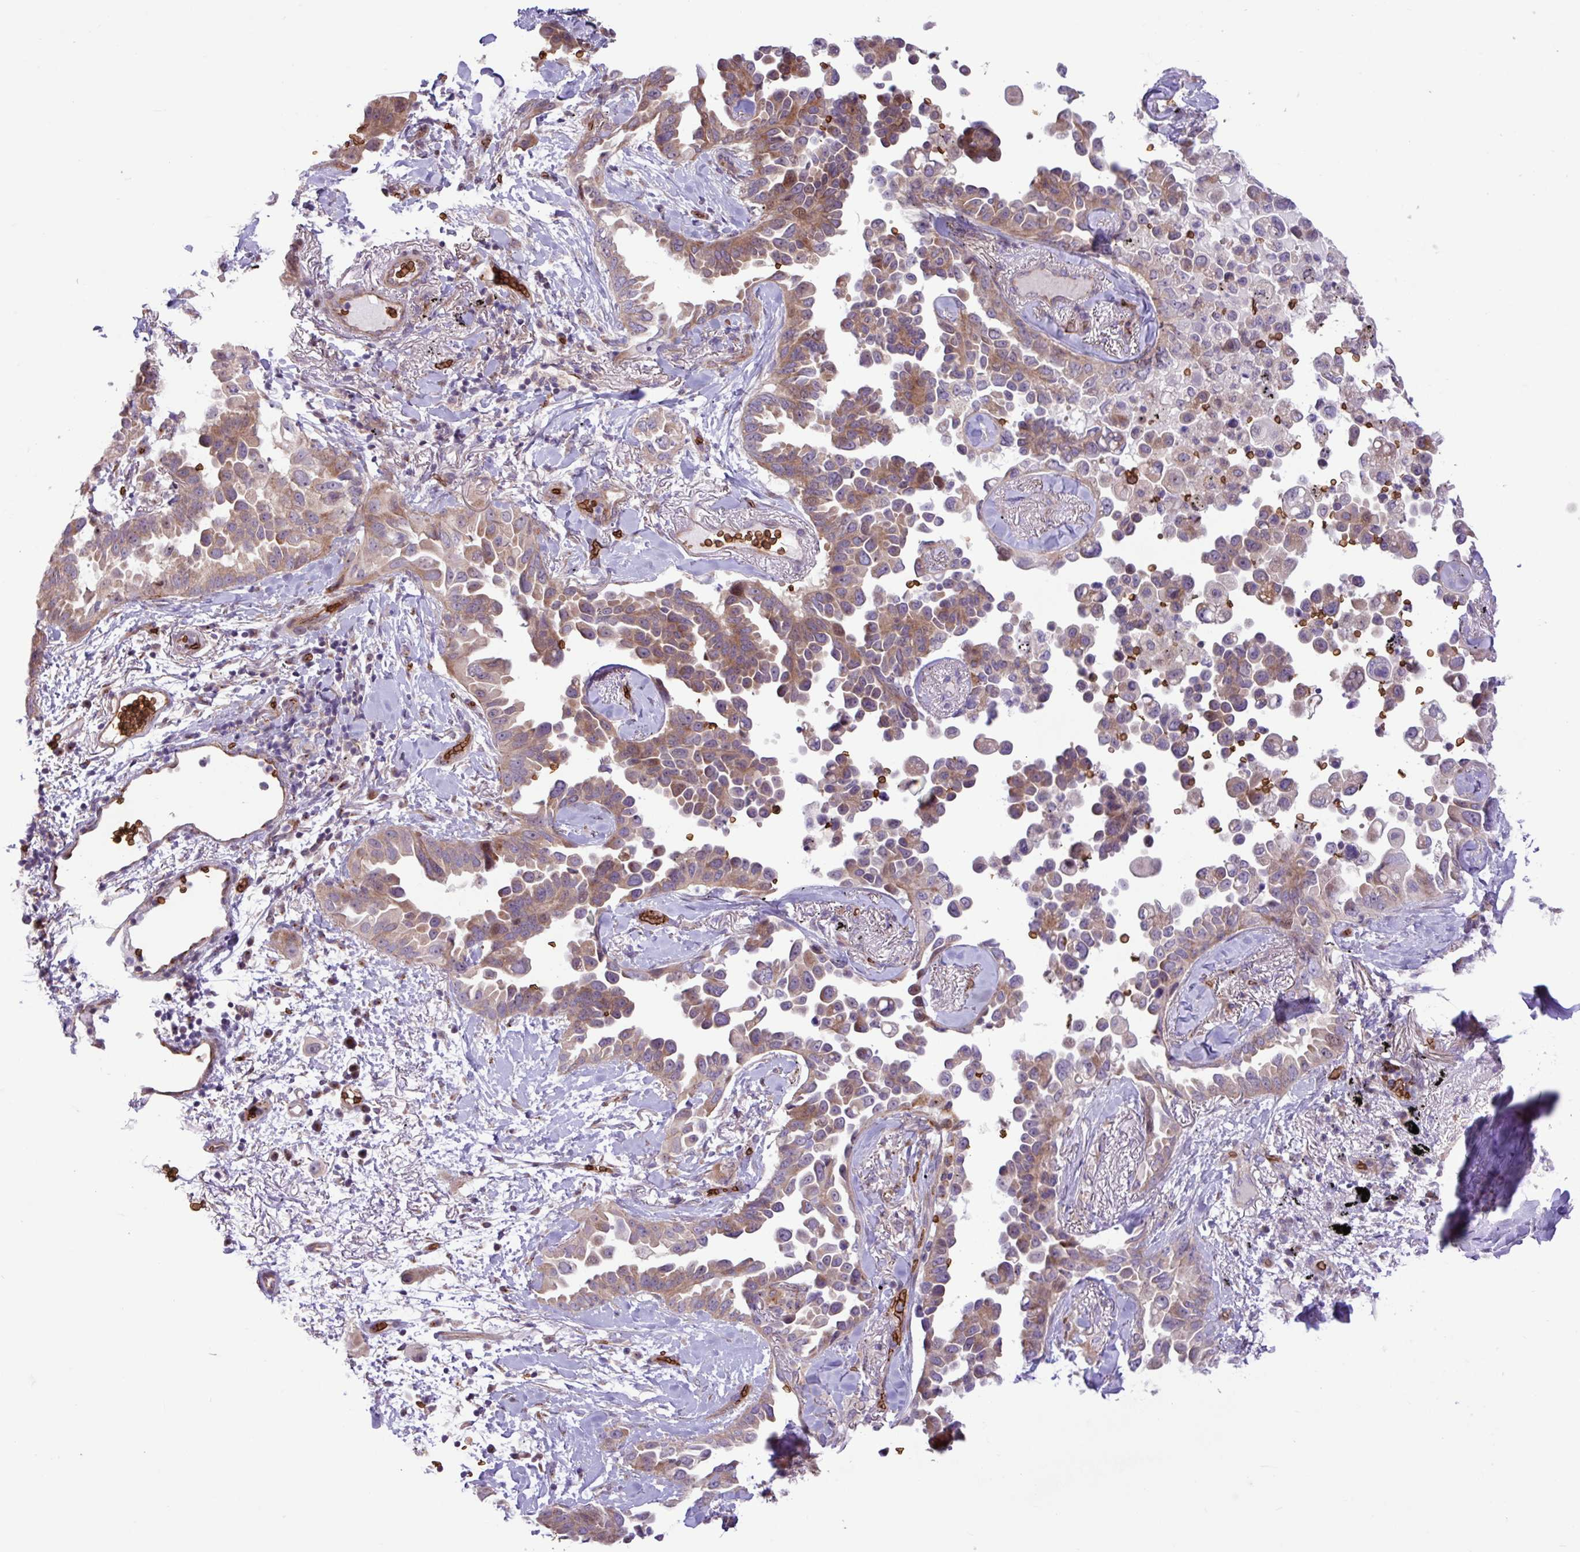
{"staining": {"intensity": "moderate", "quantity": ">75%", "location": "cytoplasmic/membranous"}, "tissue": "lung cancer", "cell_type": "Tumor cells", "image_type": "cancer", "snomed": [{"axis": "morphology", "description": "Adenocarcinoma, NOS"}, {"axis": "topography", "description": "Lung"}], "caption": "Tumor cells exhibit medium levels of moderate cytoplasmic/membranous positivity in approximately >75% of cells in human adenocarcinoma (lung). The staining was performed using DAB (3,3'-diaminobenzidine) to visualize the protein expression in brown, while the nuclei were stained in blue with hematoxylin (Magnification: 20x).", "gene": "RAD21L1", "patient": {"sex": "female", "age": 67}}